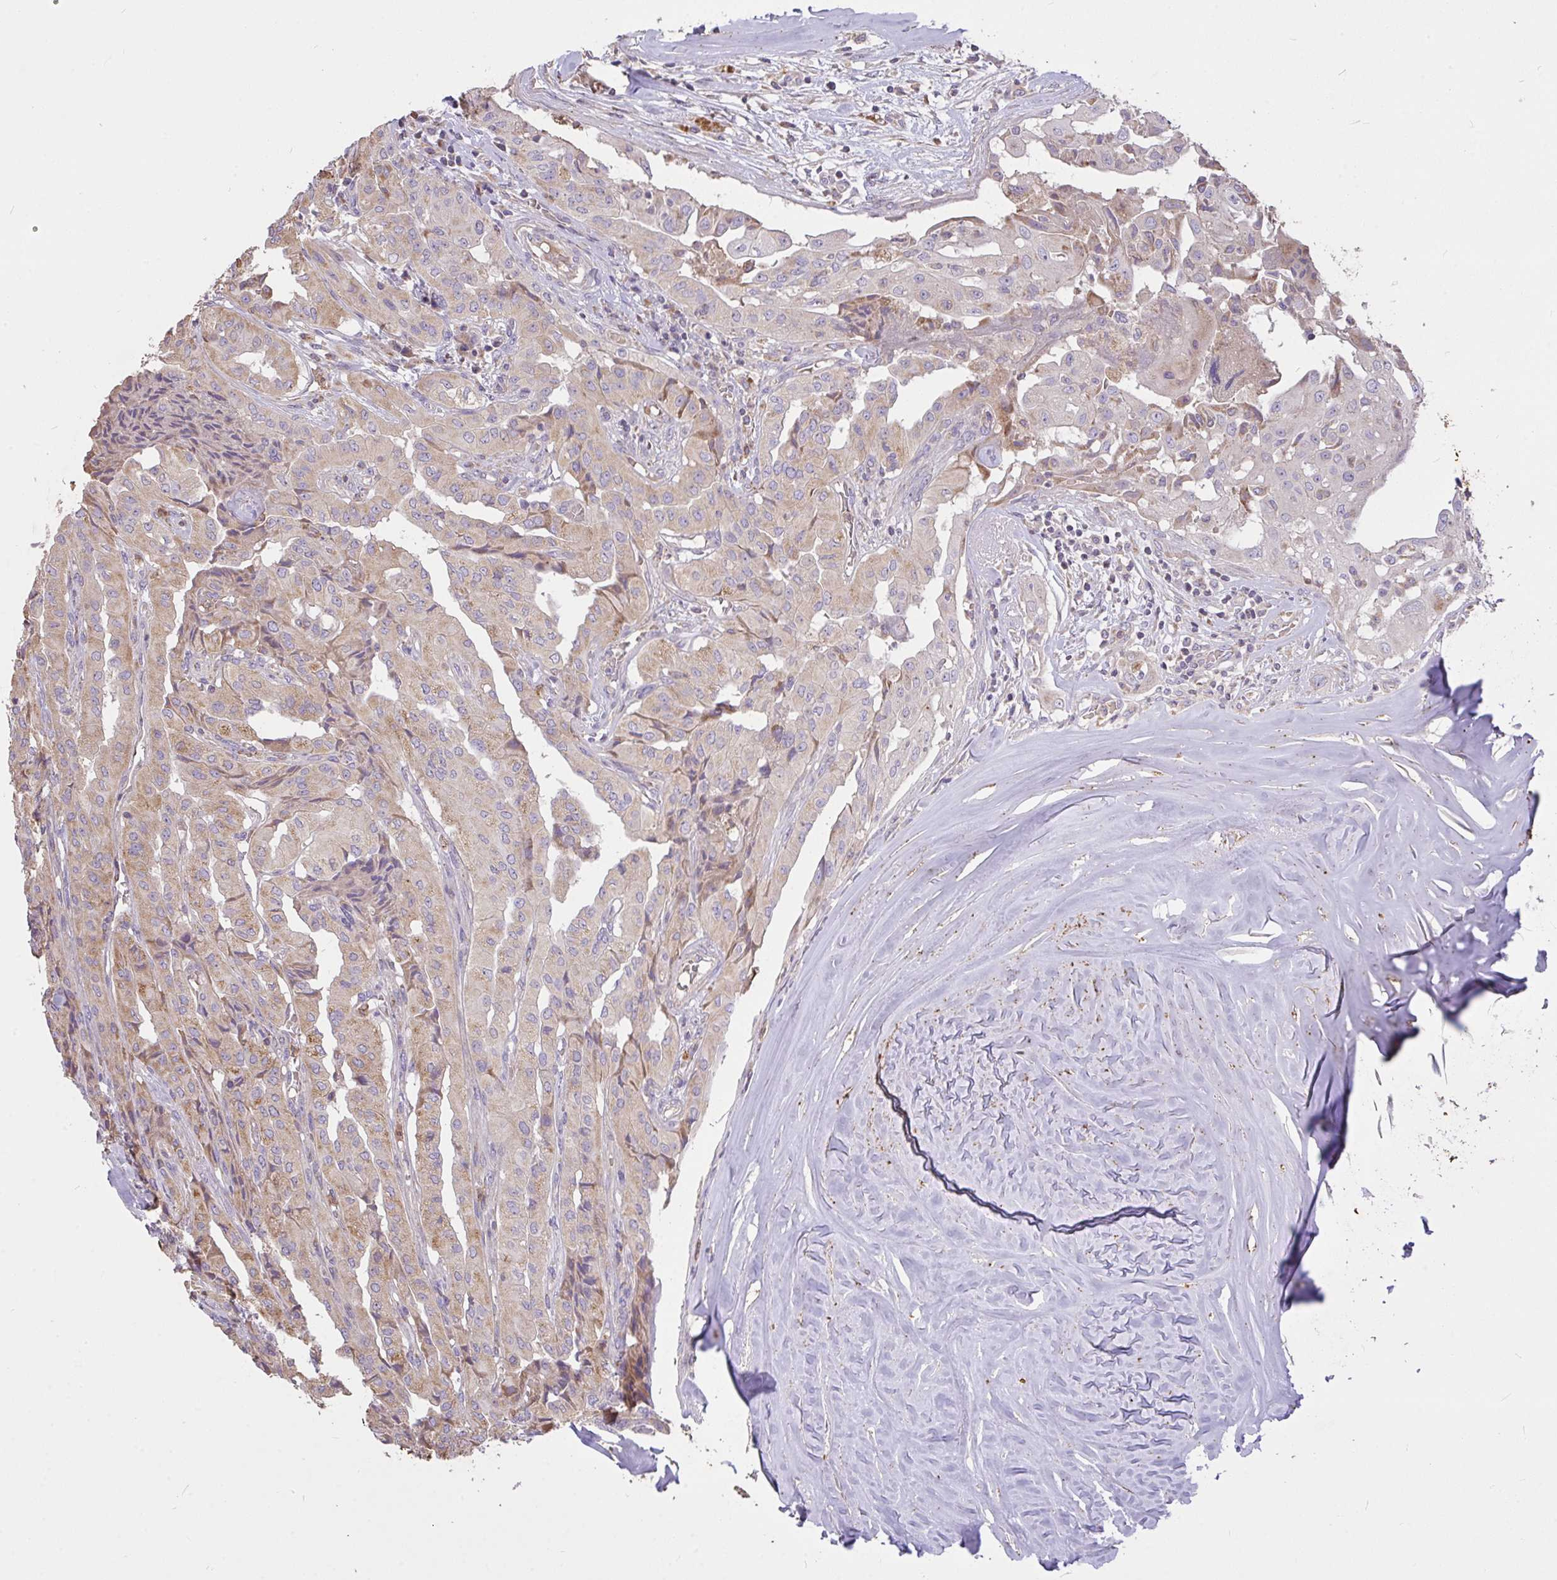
{"staining": {"intensity": "moderate", "quantity": "25%-75%", "location": "cytoplasmic/membranous"}, "tissue": "thyroid cancer", "cell_type": "Tumor cells", "image_type": "cancer", "snomed": [{"axis": "morphology", "description": "Papillary adenocarcinoma, NOS"}, {"axis": "topography", "description": "Thyroid gland"}], "caption": "Immunohistochemical staining of human thyroid cancer shows medium levels of moderate cytoplasmic/membranous protein expression in approximately 25%-75% of tumor cells.", "gene": "FCER1A", "patient": {"sex": "female", "age": 59}}